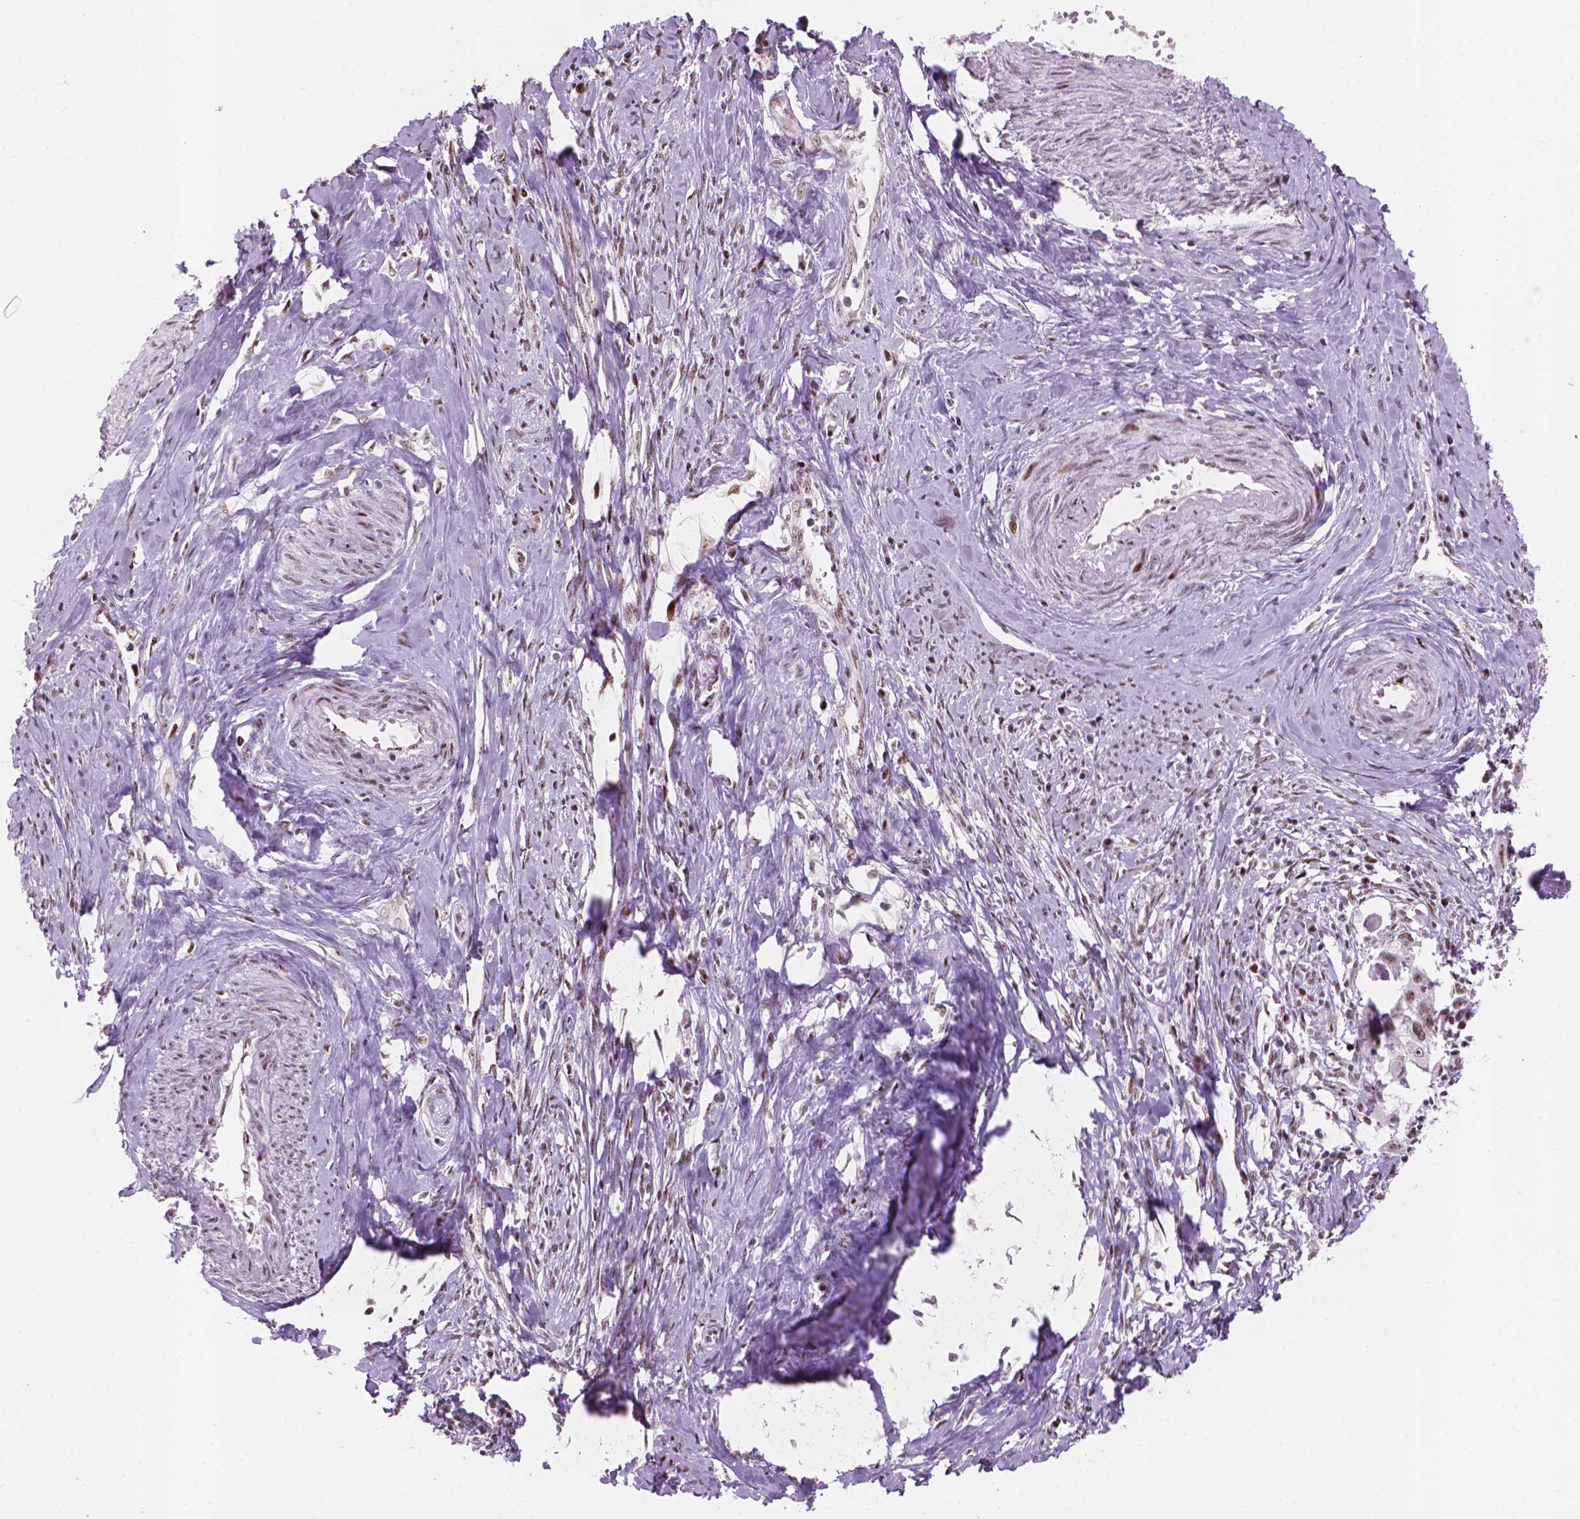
{"staining": {"intensity": "moderate", "quantity": ">75%", "location": "nuclear"}, "tissue": "cervical cancer", "cell_type": "Tumor cells", "image_type": "cancer", "snomed": [{"axis": "morphology", "description": "Squamous cell carcinoma, NOS"}, {"axis": "topography", "description": "Cervix"}], "caption": "Brown immunohistochemical staining in squamous cell carcinoma (cervical) exhibits moderate nuclear staining in approximately >75% of tumor cells.", "gene": "HES7", "patient": {"sex": "female", "age": 30}}